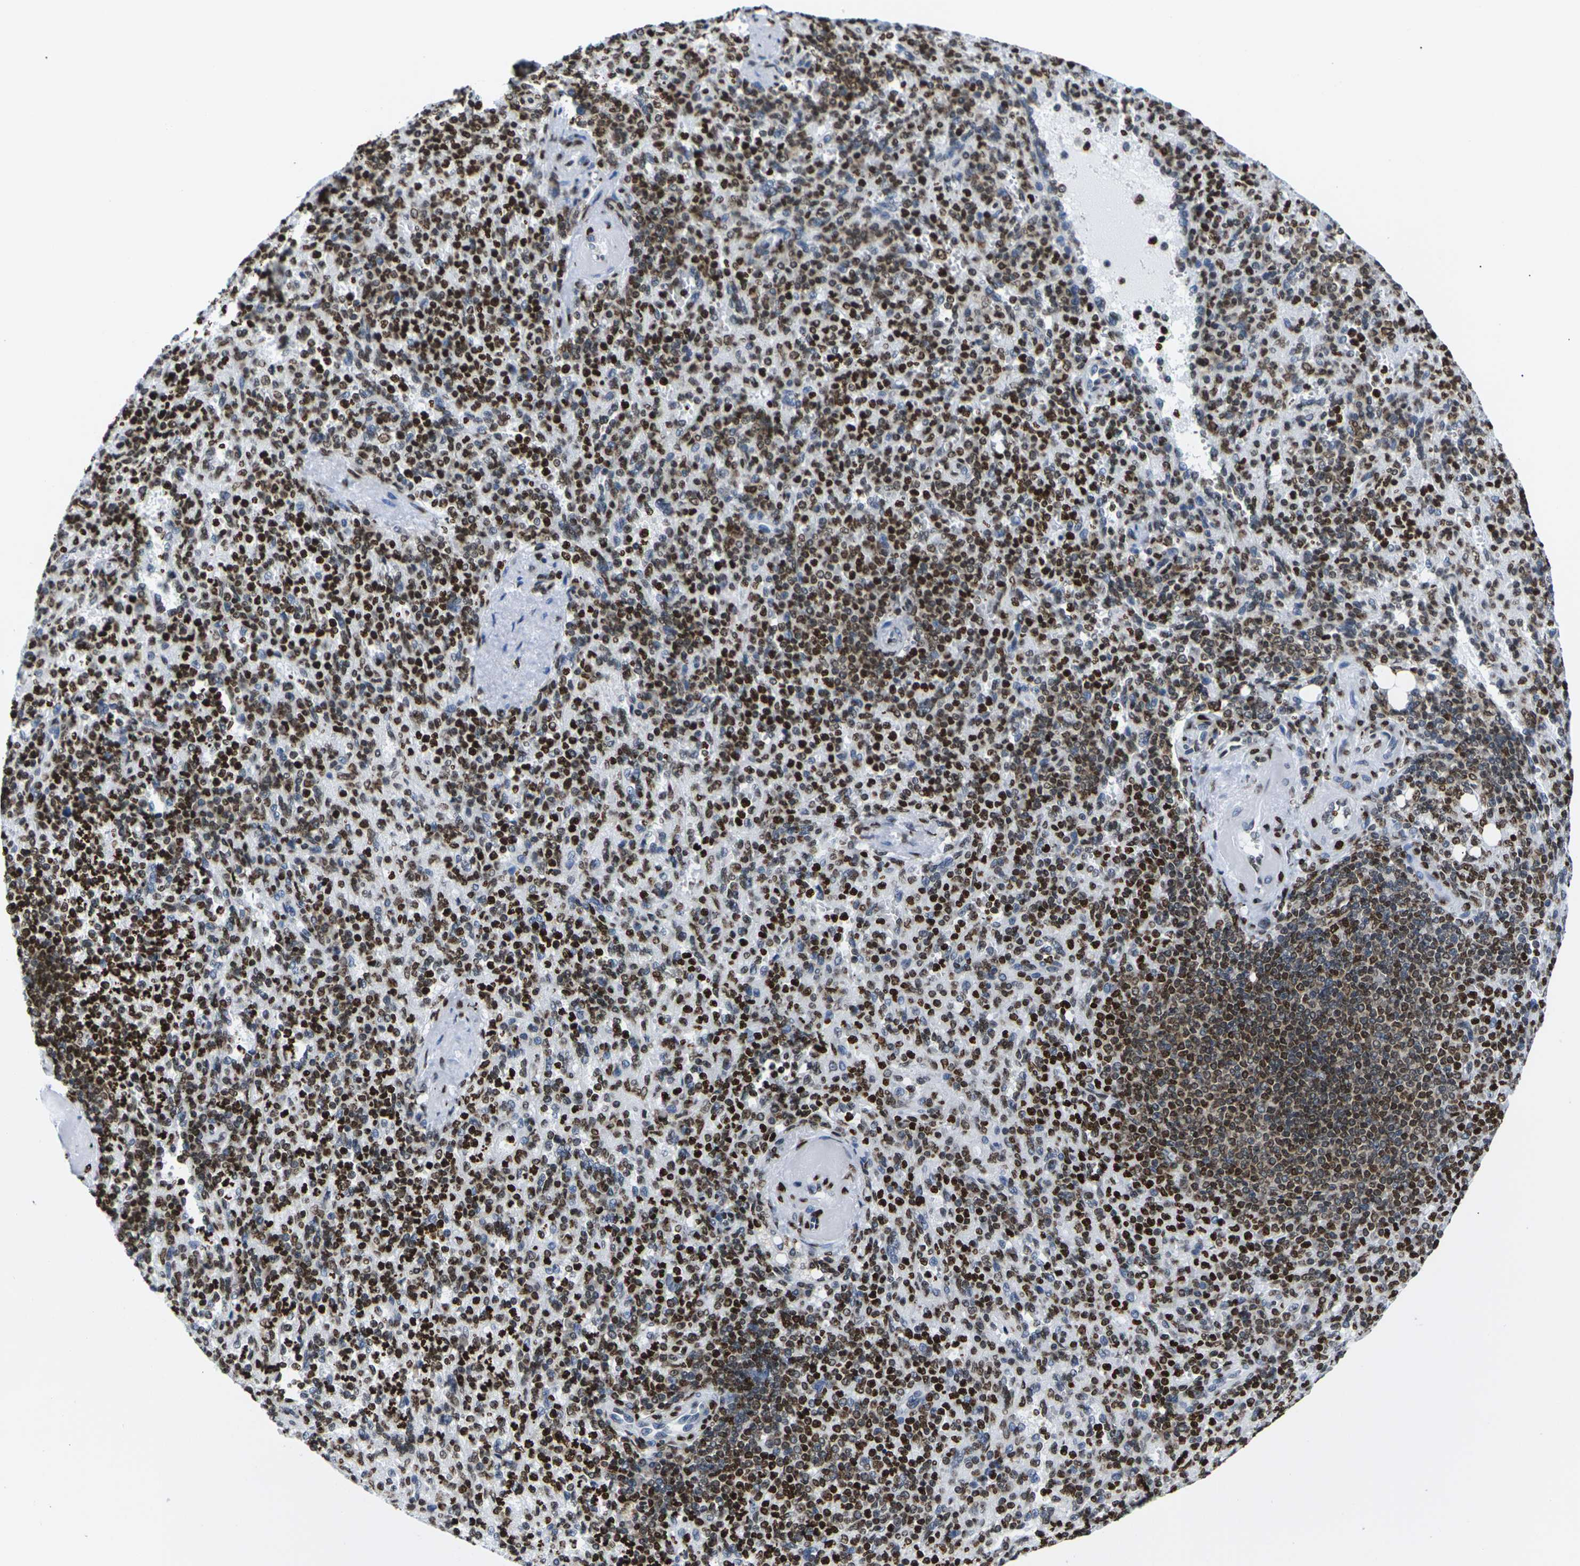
{"staining": {"intensity": "strong", "quantity": ">75%", "location": "cytoplasmic/membranous,nuclear"}, "tissue": "spleen", "cell_type": "Cells in red pulp", "image_type": "normal", "snomed": [{"axis": "morphology", "description": "Normal tissue, NOS"}, {"axis": "topography", "description": "Spleen"}], "caption": "The histopathology image shows immunohistochemical staining of unremarkable spleen. There is strong cytoplasmic/membranous,nuclear positivity is appreciated in approximately >75% of cells in red pulp. (IHC, brightfield microscopy, high magnification).", "gene": "H2AC21", "patient": {"sex": "female", "age": 74}}